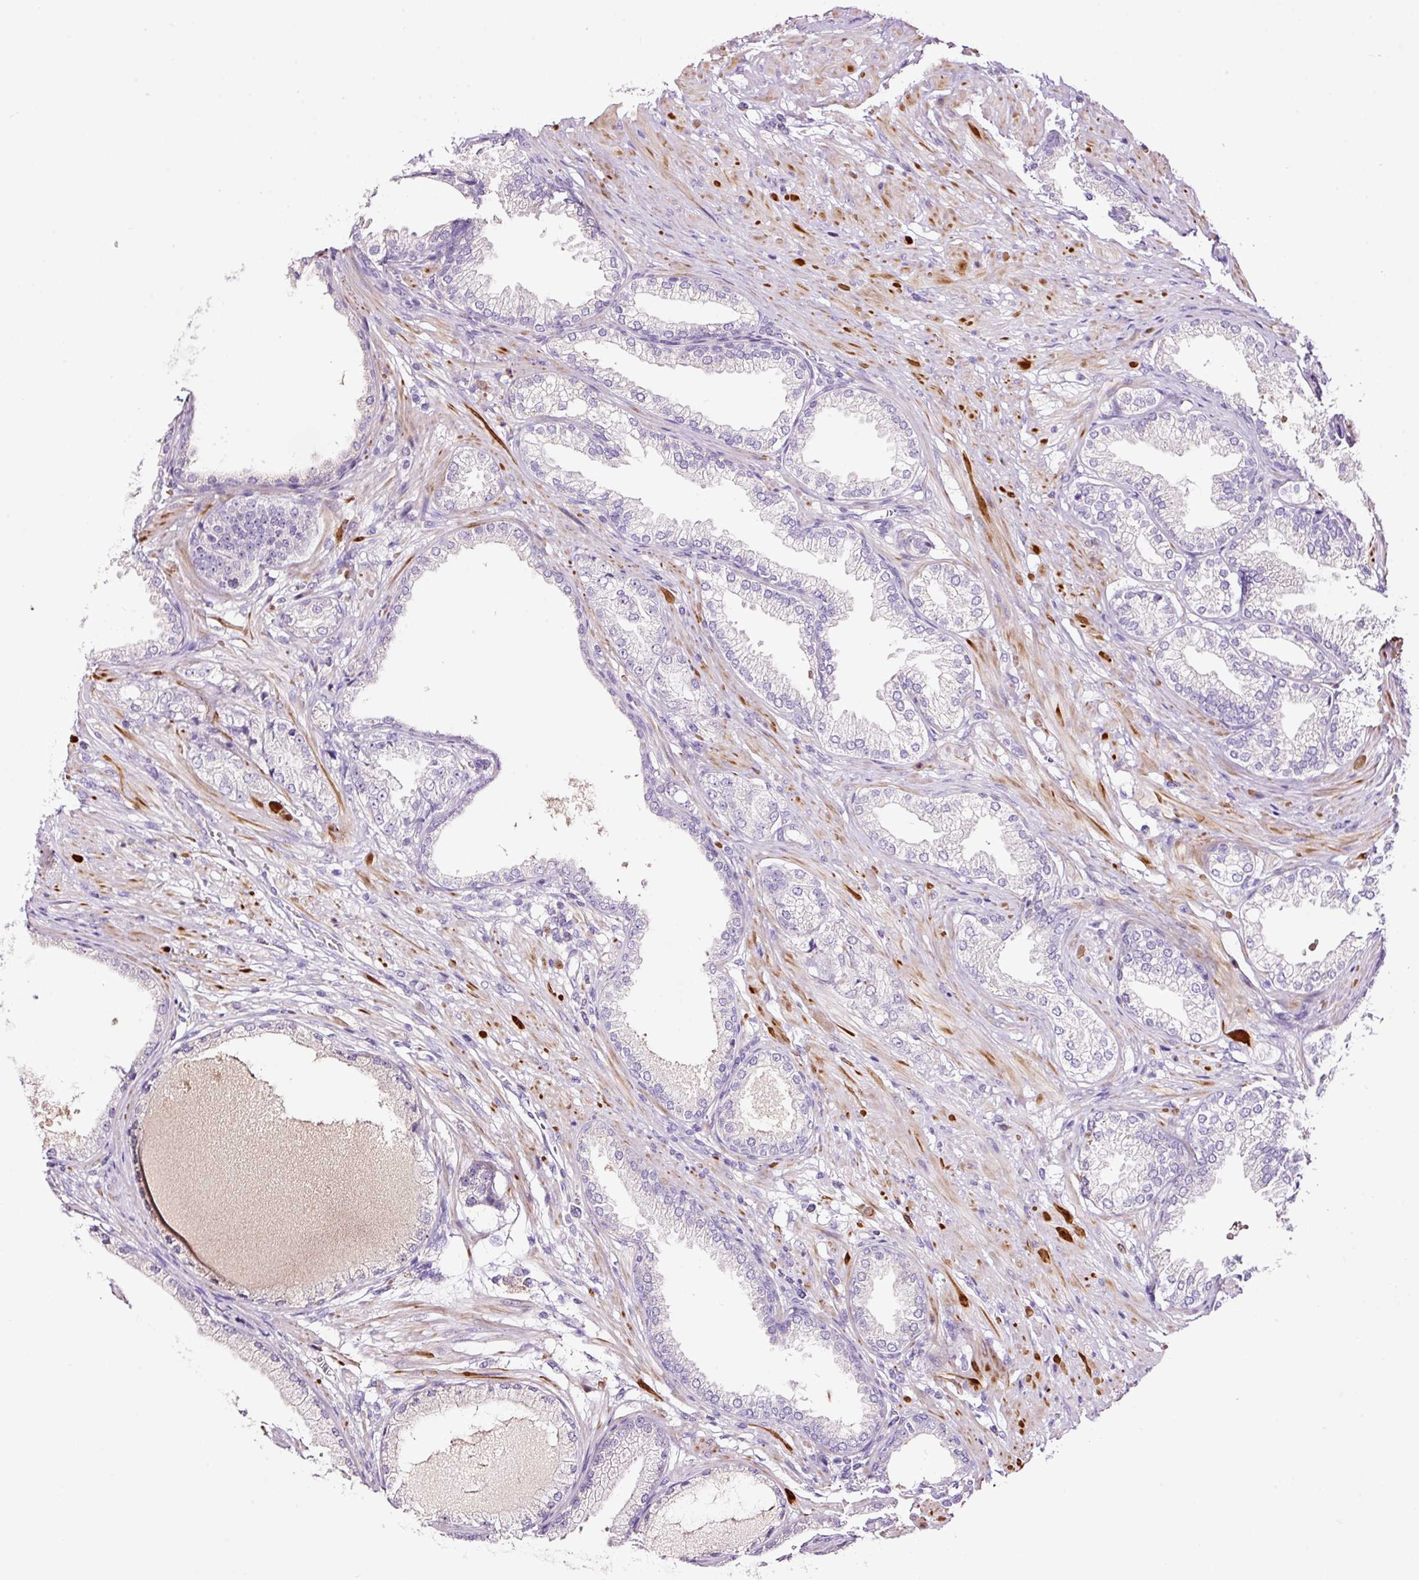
{"staining": {"intensity": "negative", "quantity": "none", "location": "none"}, "tissue": "prostate cancer", "cell_type": "Tumor cells", "image_type": "cancer", "snomed": [{"axis": "morphology", "description": "Adenocarcinoma, High grade"}, {"axis": "topography", "description": "Prostate"}], "caption": "Prostate cancer was stained to show a protein in brown. There is no significant expression in tumor cells. (DAB IHC with hematoxylin counter stain).", "gene": "PAM", "patient": {"sex": "male", "age": 71}}